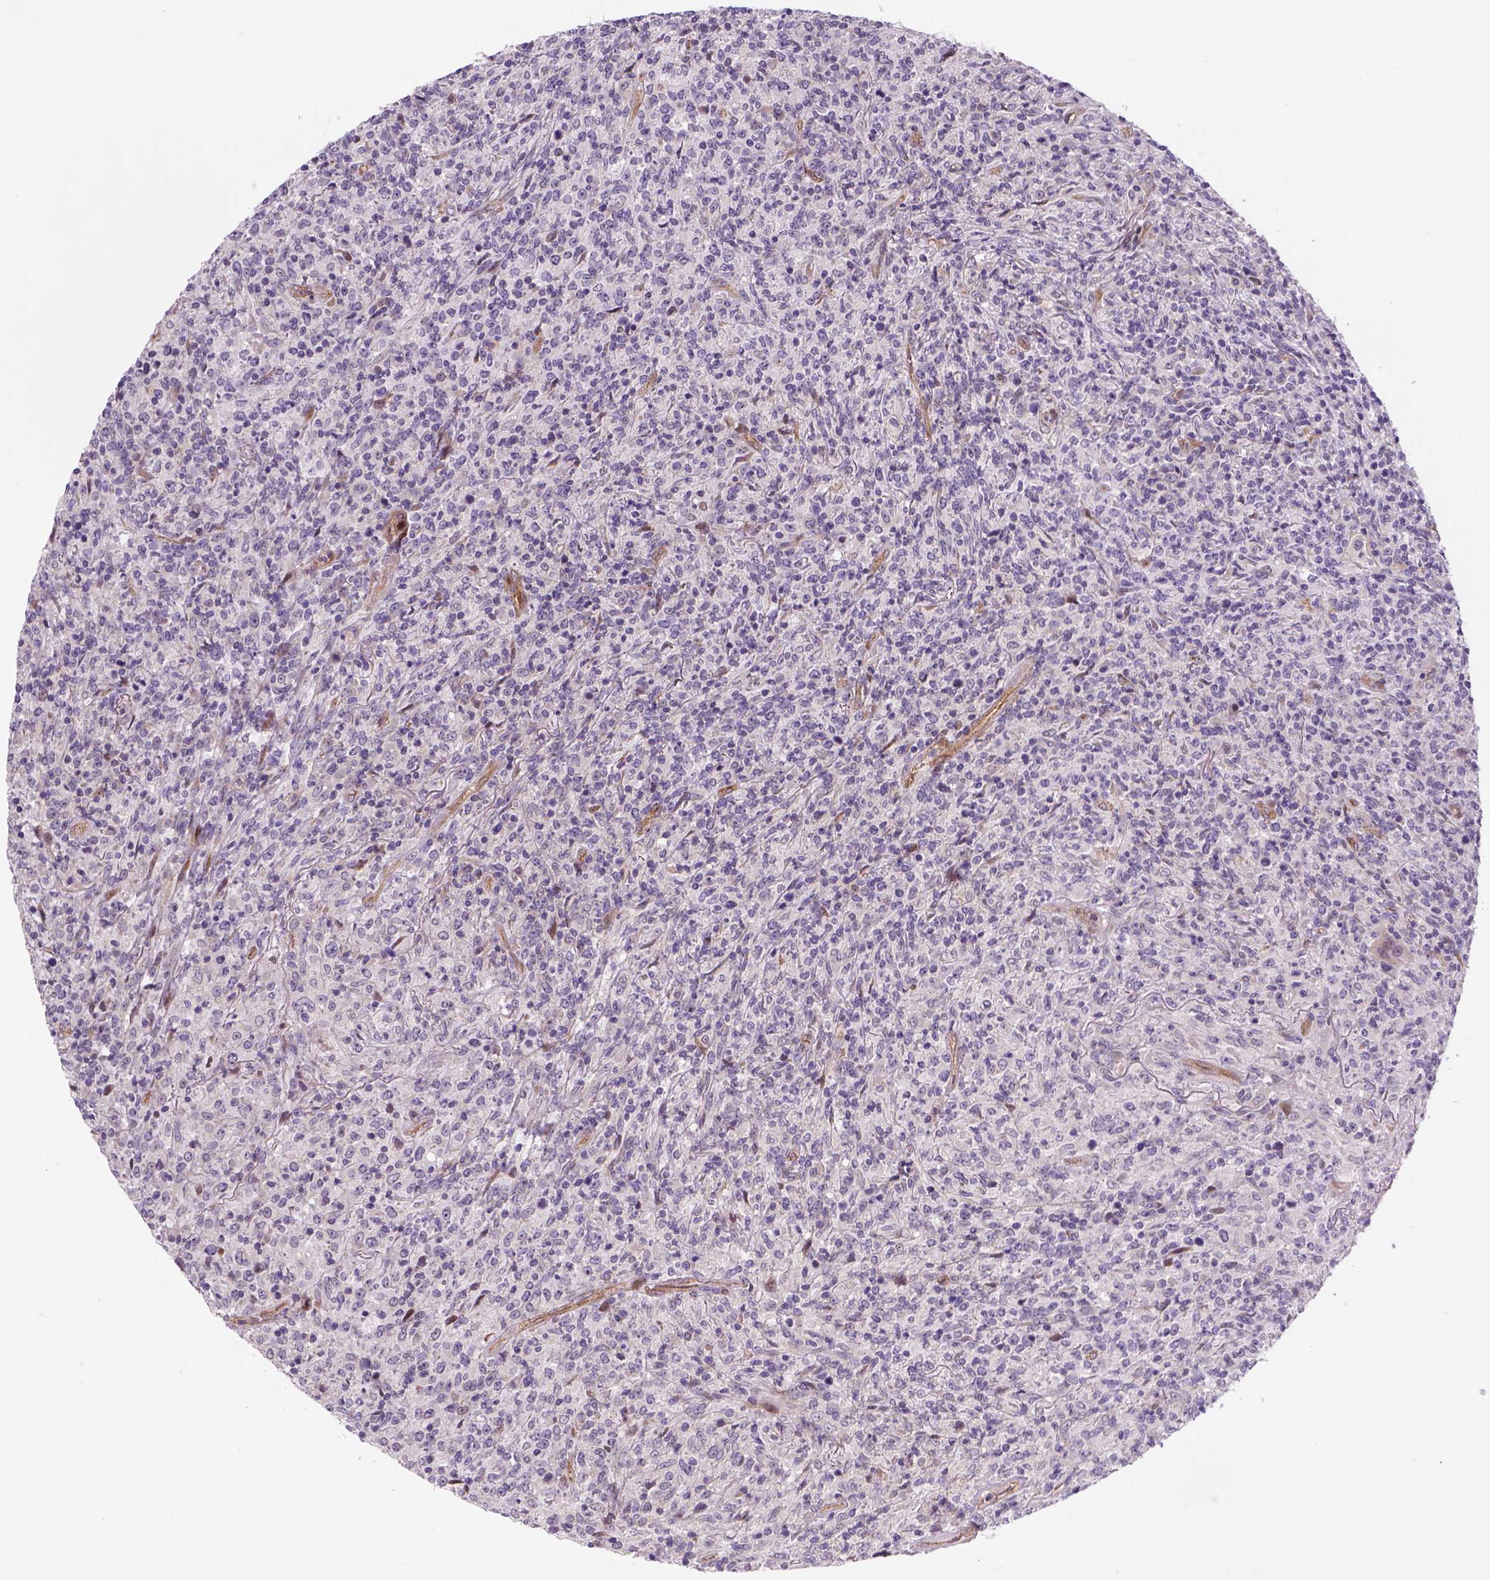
{"staining": {"intensity": "negative", "quantity": "none", "location": "none"}, "tissue": "lymphoma", "cell_type": "Tumor cells", "image_type": "cancer", "snomed": [{"axis": "morphology", "description": "Malignant lymphoma, non-Hodgkin's type, High grade"}, {"axis": "topography", "description": "Lung"}], "caption": "Immunohistochemistry image of neoplastic tissue: lymphoma stained with DAB (3,3'-diaminobenzidine) demonstrates no significant protein expression in tumor cells.", "gene": "VSTM5", "patient": {"sex": "male", "age": 79}}